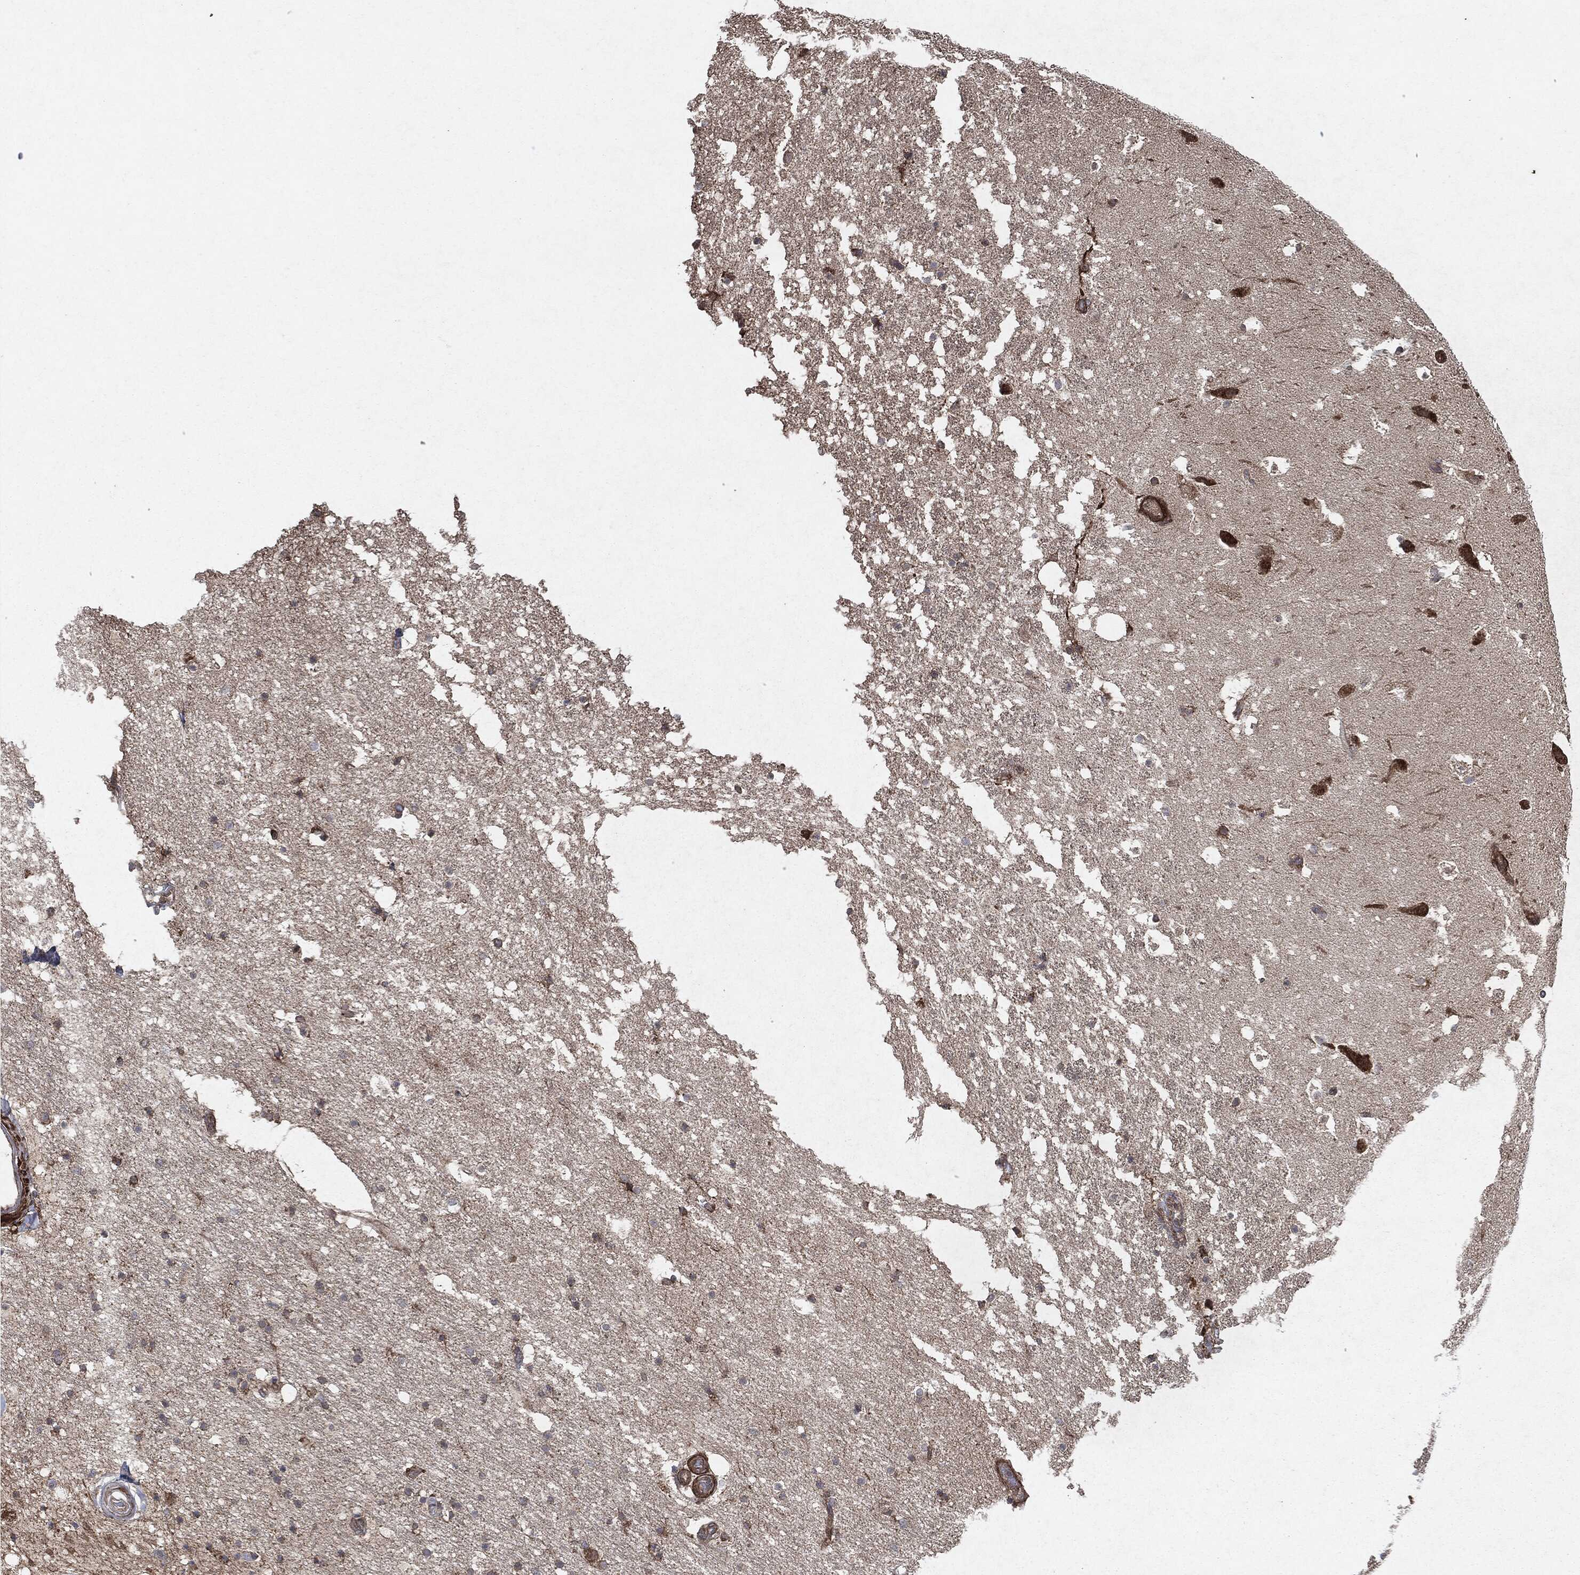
{"staining": {"intensity": "negative", "quantity": "none", "location": "none"}, "tissue": "hippocampus", "cell_type": "Glial cells", "image_type": "normal", "snomed": [{"axis": "morphology", "description": "Normal tissue, NOS"}, {"axis": "topography", "description": "Hippocampus"}], "caption": "This is an IHC image of benign human hippocampus. There is no positivity in glial cells.", "gene": "RAF1", "patient": {"sex": "male", "age": 51}}